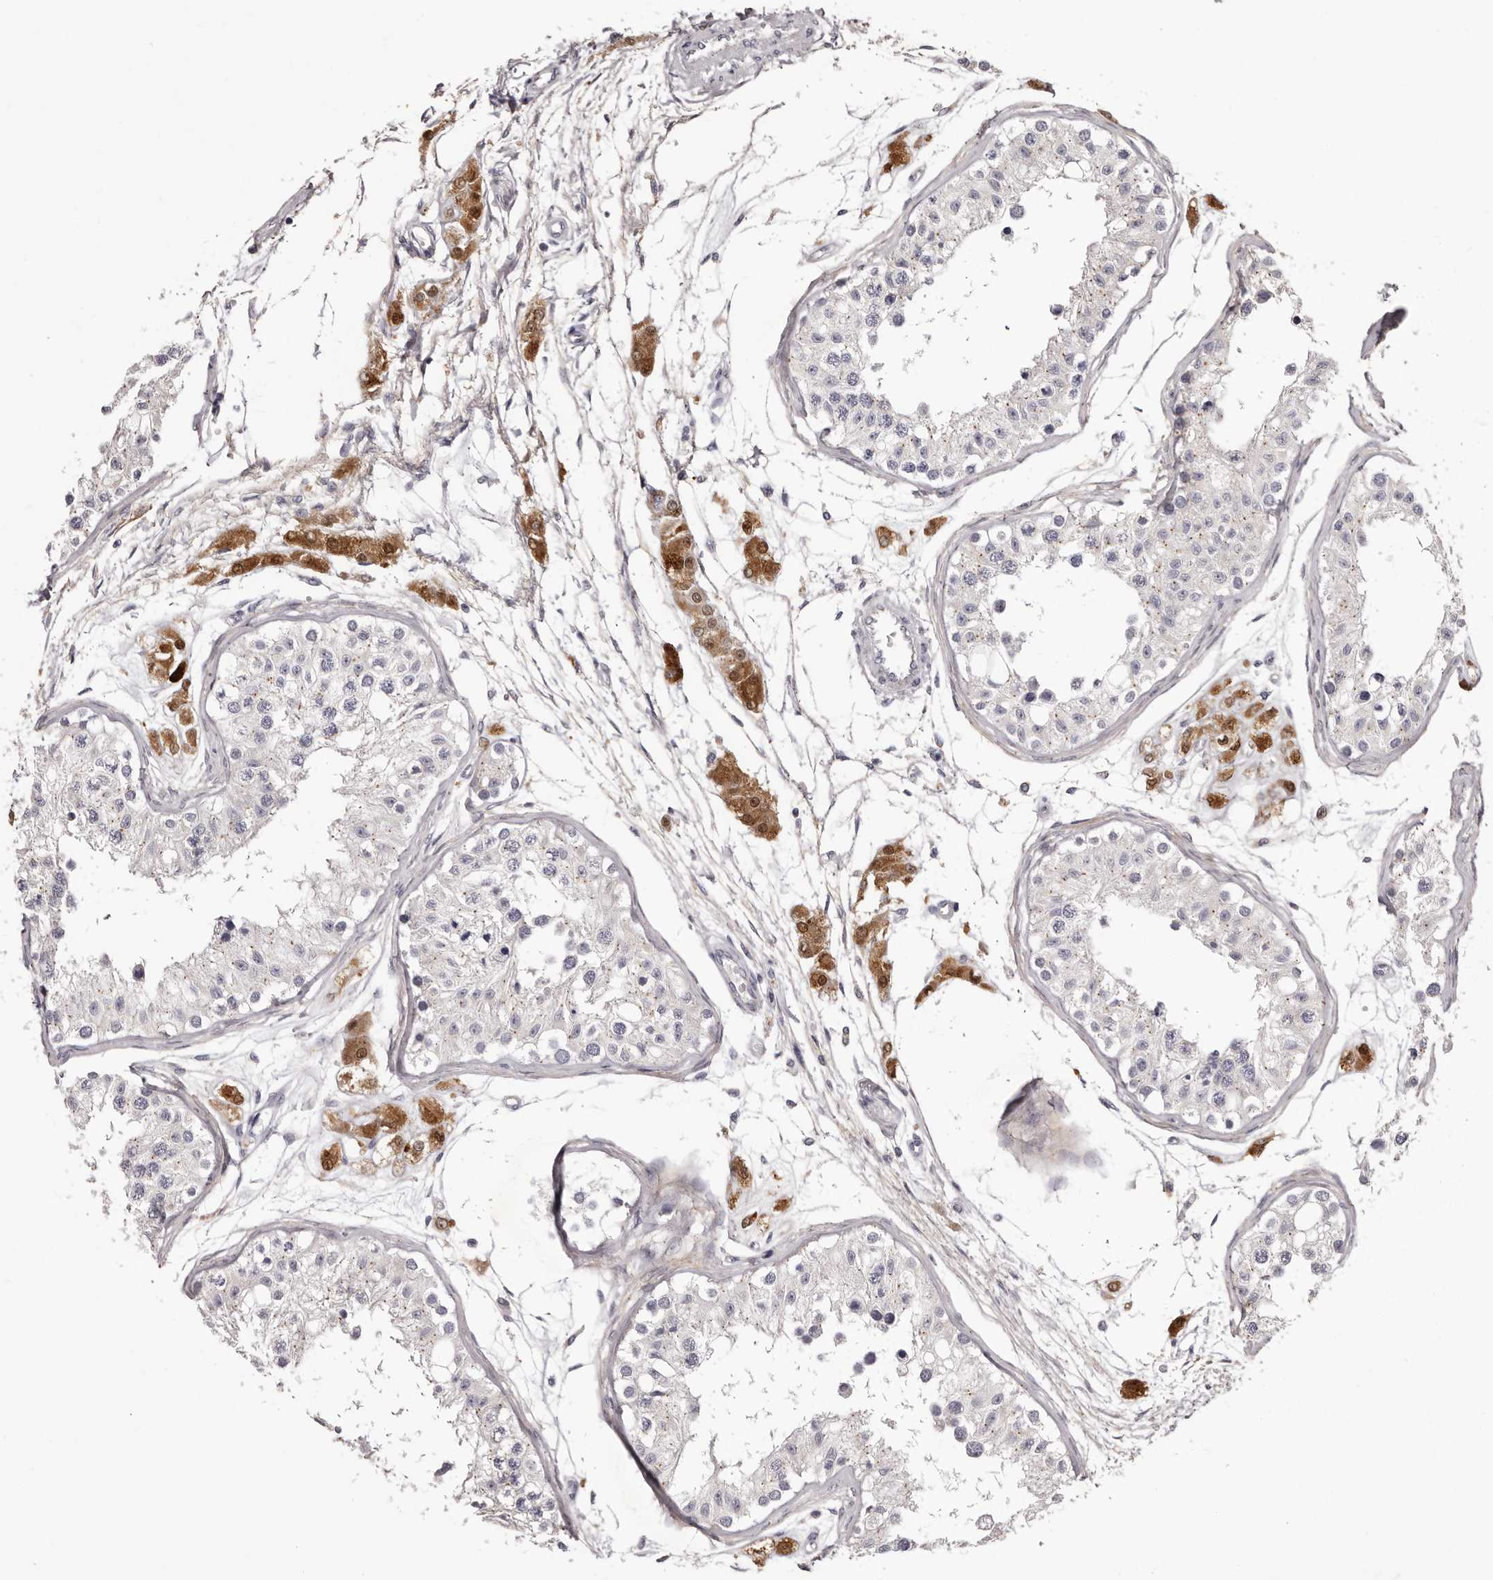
{"staining": {"intensity": "negative", "quantity": "none", "location": "none"}, "tissue": "testis", "cell_type": "Cells in seminiferous ducts", "image_type": "normal", "snomed": [{"axis": "morphology", "description": "Normal tissue, NOS"}, {"axis": "morphology", "description": "Adenocarcinoma, metastatic, NOS"}, {"axis": "topography", "description": "Testis"}], "caption": "An immunohistochemistry (IHC) micrograph of normal testis is shown. There is no staining in cells in seminiferous ducts of testis. (Brightfield microscopy of DAB immunohistochemistry at high magnification).", "gene": "PEG10", "patient": {"sex": "male", "age": 26}}